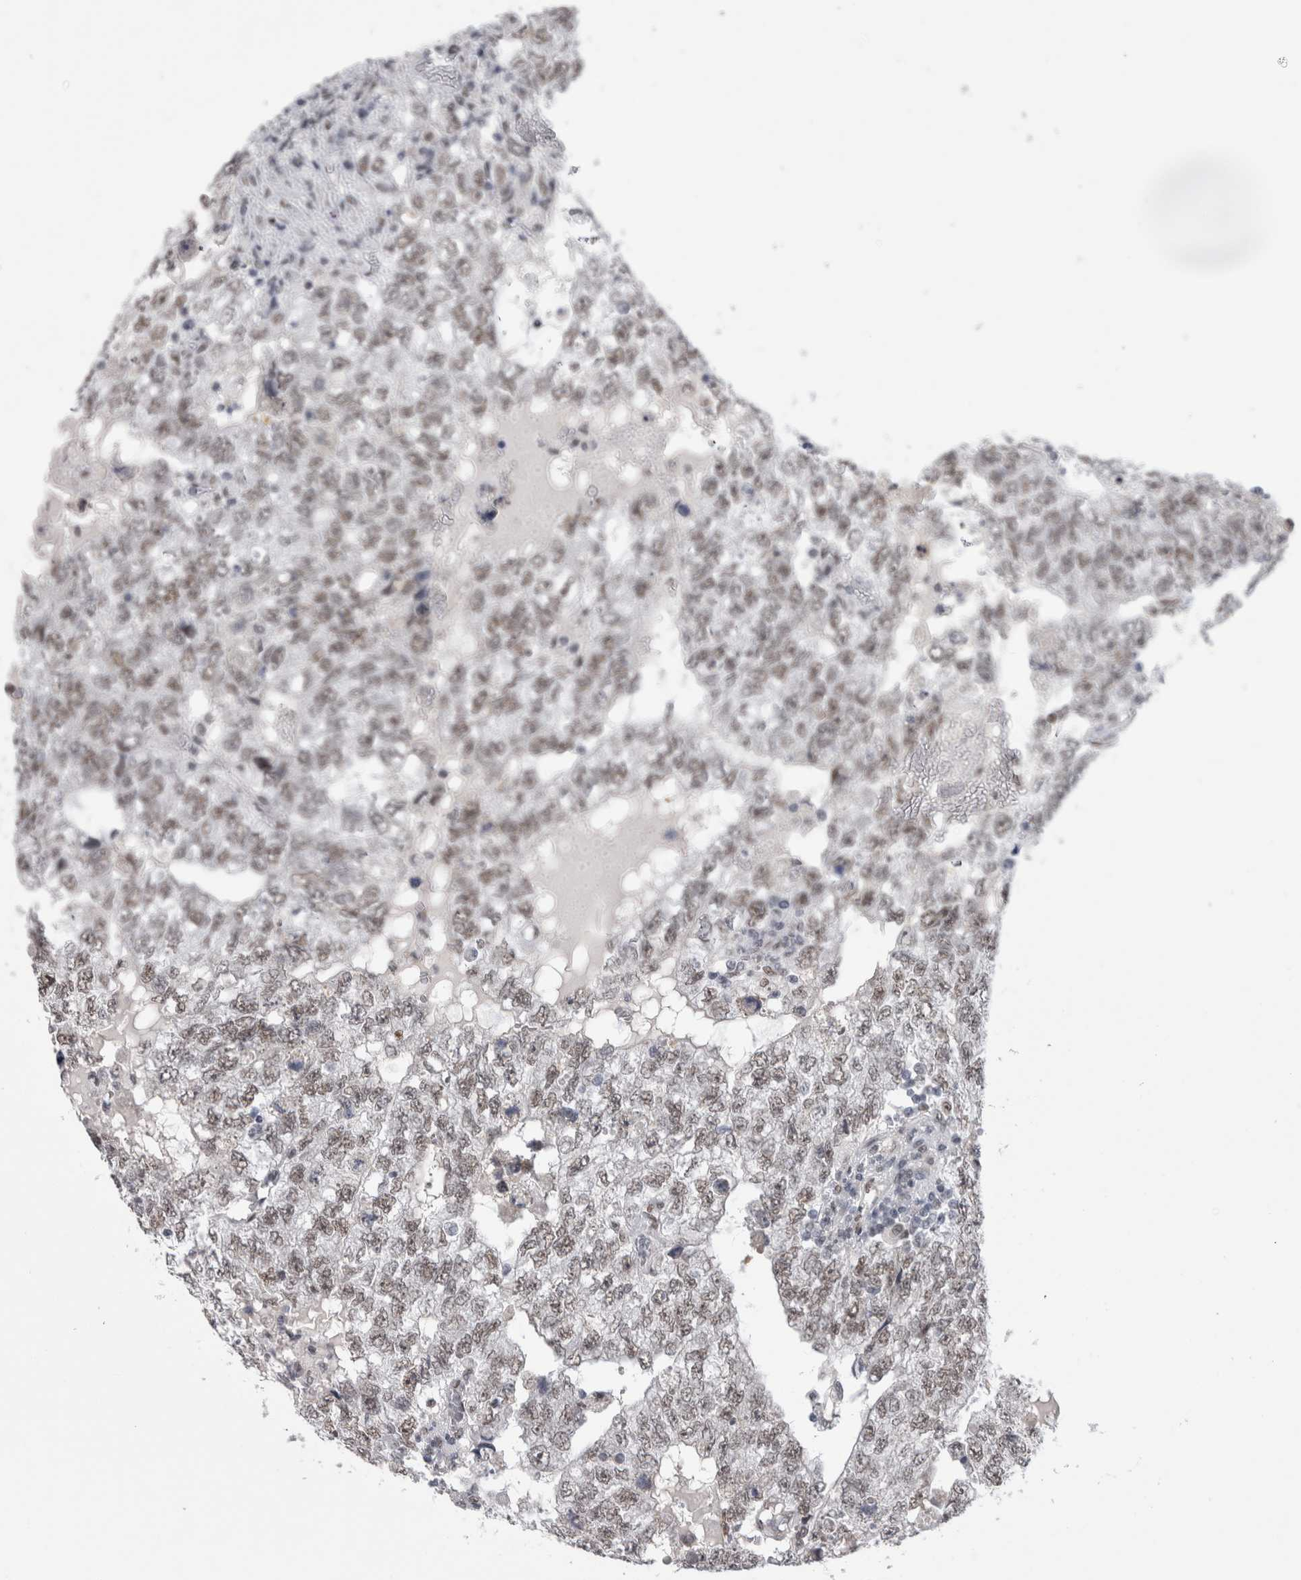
{"staining": {"intensity": "weak", "quantity": ">75%", "location": "nuclear"}, "tissue": "testis cancer", "cell_type": "Tumor cells", "image_type": "cancer", "snomed": [{"axis": "morphology", "description": "Carcinoma, Embryonal, NOS"}, {"axis": "topography", "description": "Testis"}], "caption": "DAB (3,3'-diaminobenzidine) immunohistochemical staining of testis embryonal carcinoma shows weak nuclear protein positivity in about >75% of tumor cells.", "gene": "API5", "patient": {"sex": "male", "age": 36}}